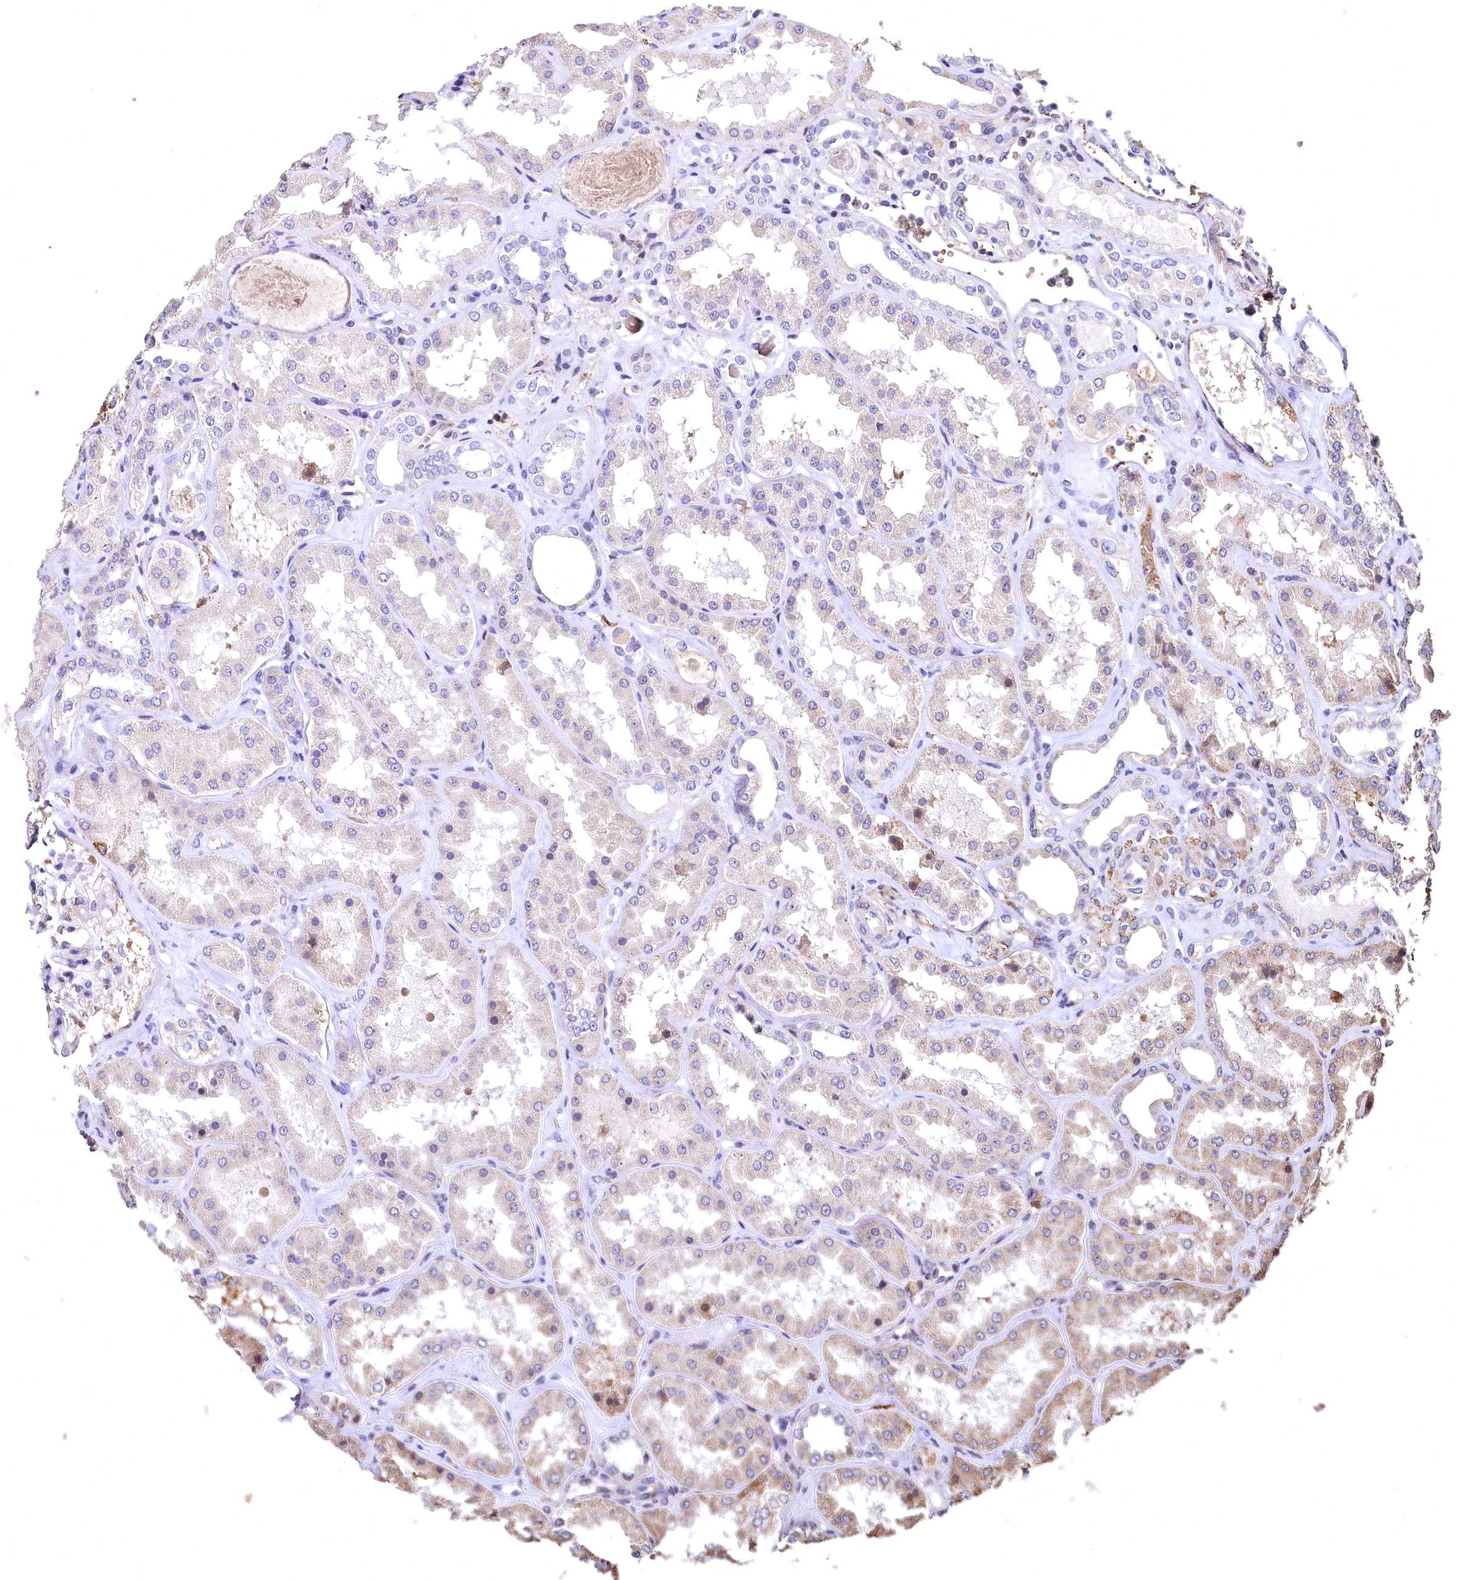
{"staining": {"intensity": "negative", "quantity": "none", "location": "none"}, "tissue": "kidney", "cell_type": "Cells in glomeruli", "image_type": "normal", "snomed": [{"axis": "morphology", "description": "Normal tissue, NOS"}, {"axis": "topography", "description": "Kidney"}], "caption": "This is an immunohistochemistry photomicrograph of unremarkable kidney. There is no expression in cells in glomeruli.", "gene": "SPTA1", "patient": {"sex": "female", "age": 56}}